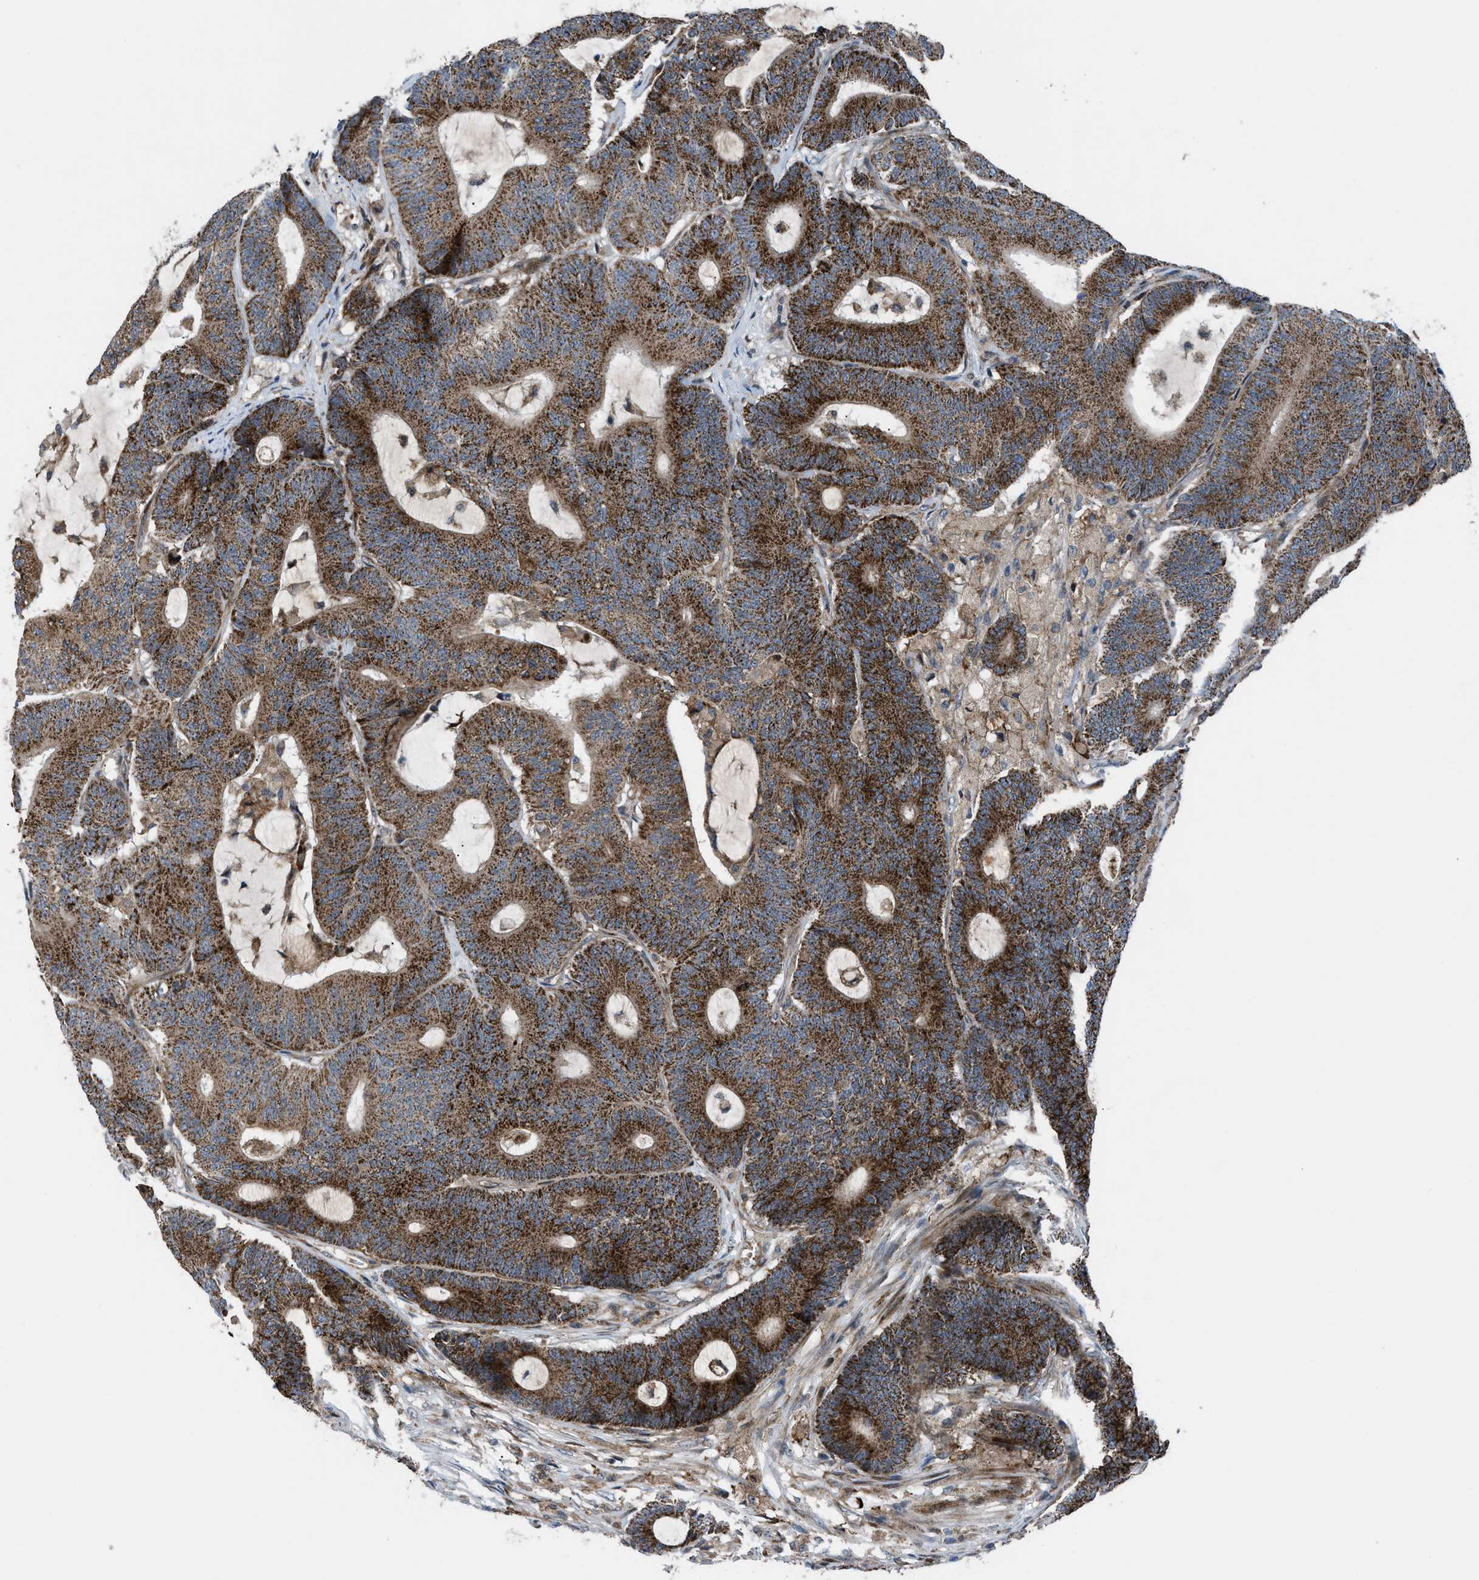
{"staining": {"intensity": "strong", "quantity": ">75%", "location": "cytoplasmic/membranous"}, "tissue": "colorectal cancer", "cell_type": "Tumor cells", "image_type": "cancer", "snomed": [{"axis": "morphology", "description": "Adenocarcinoma, NOS"}, {"axis": "topography", "description": "Colon"}], "caption": "This is an image of IHC staining of colorectal adenocarcinoma, which shows strong expression in the cytoplasmic/membranous of tumor cells.", "gene": "AP3M2", "patient": {"sex": "female", "age": 84}}